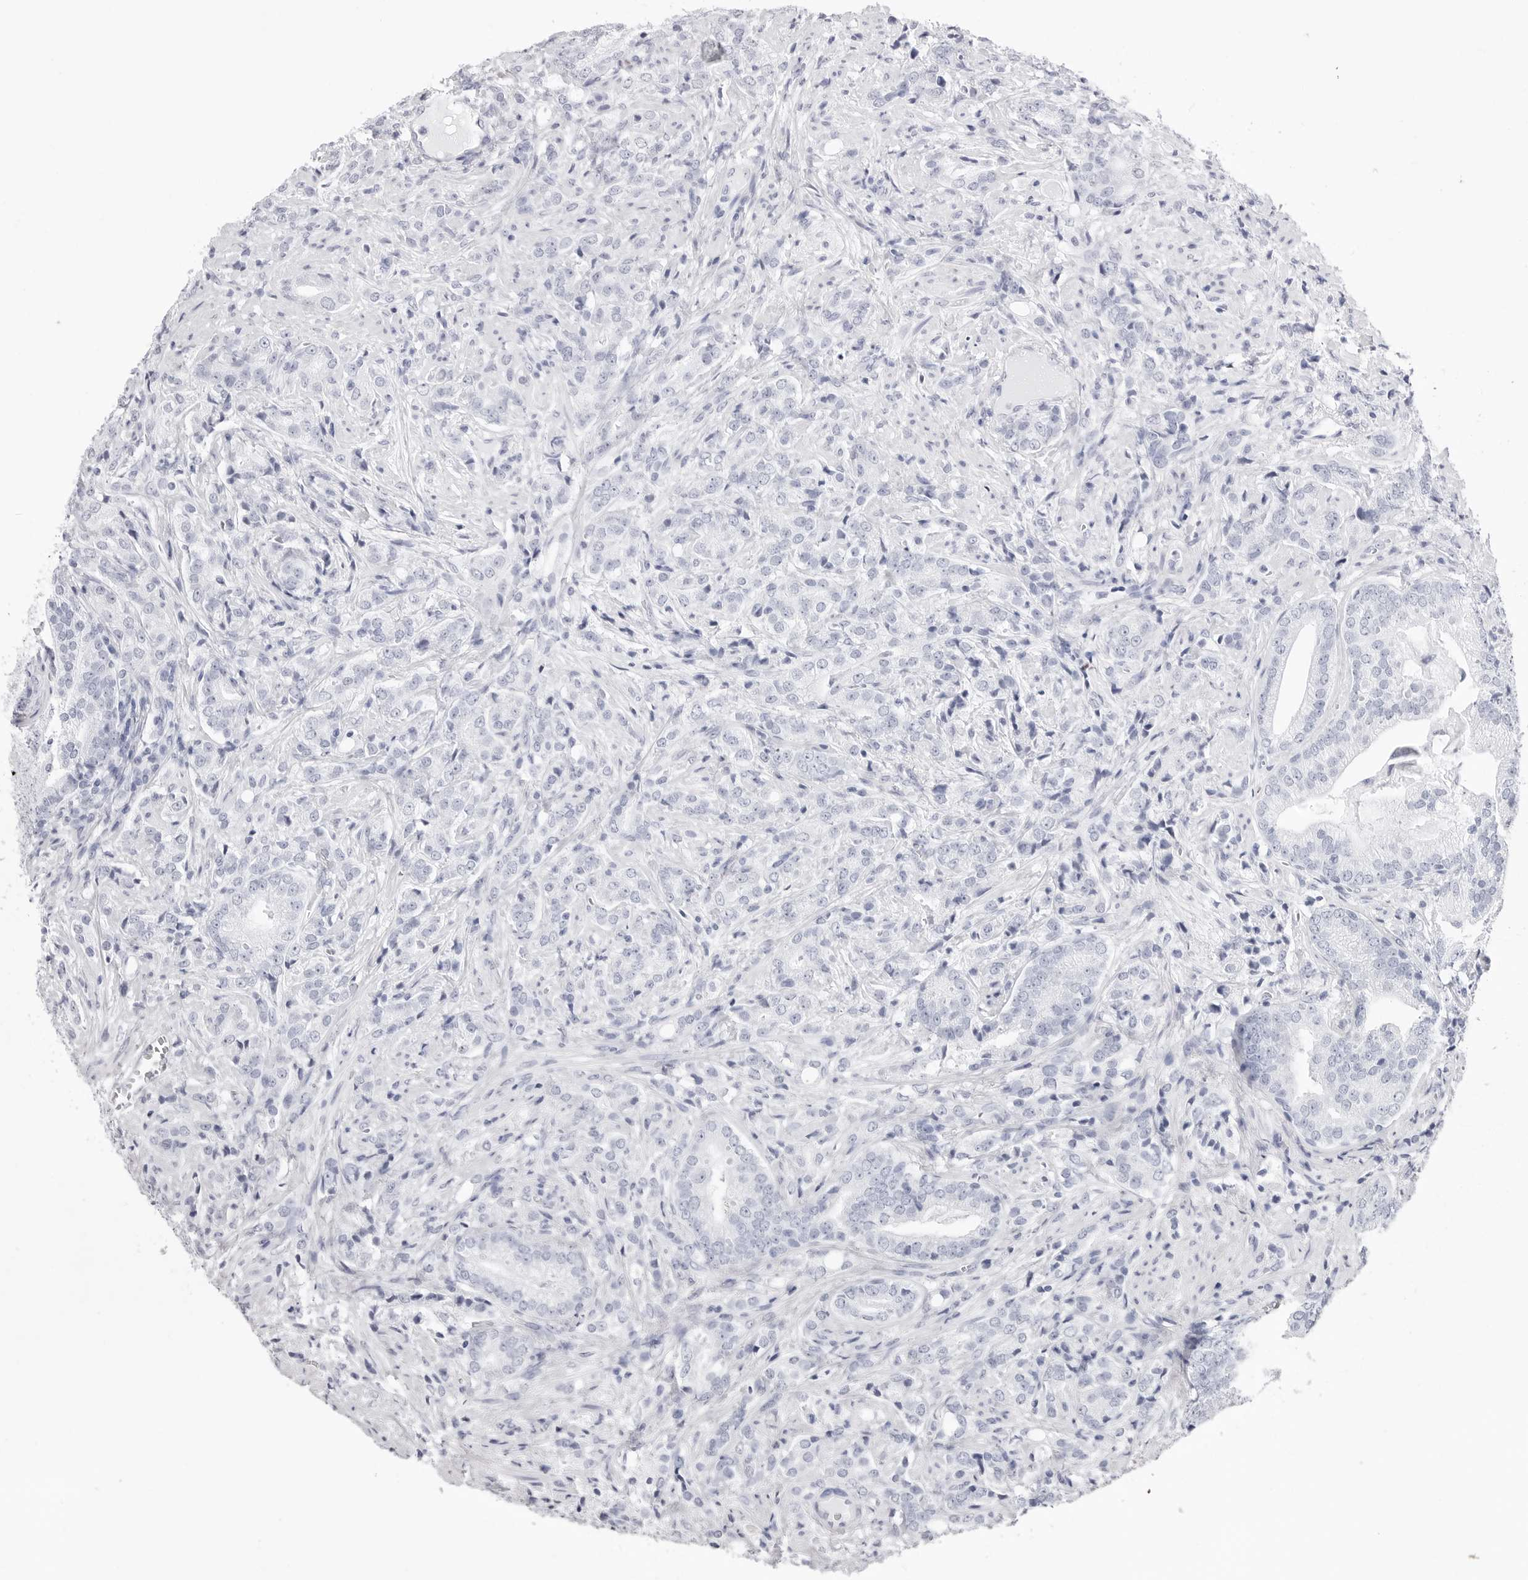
{"staining": {"intensity": "negative", "quantity": "none", "location": "none"}, "tissue": "prostate cancer", "cell_type": "Tumor cells", "image_type": "cancer", "snomed": [{"axis": "morphology", "description": "Adenocarcinoma, High grade"}, {"axis": "topography", "description": "Prostate"}], "caption": "Tumor cells are negative for protein expression in human prostate cancer (adenocarcinoma (high-grade)).", "gene": "TSSK1B", "patient": {"sex": "male", "age": 57}}